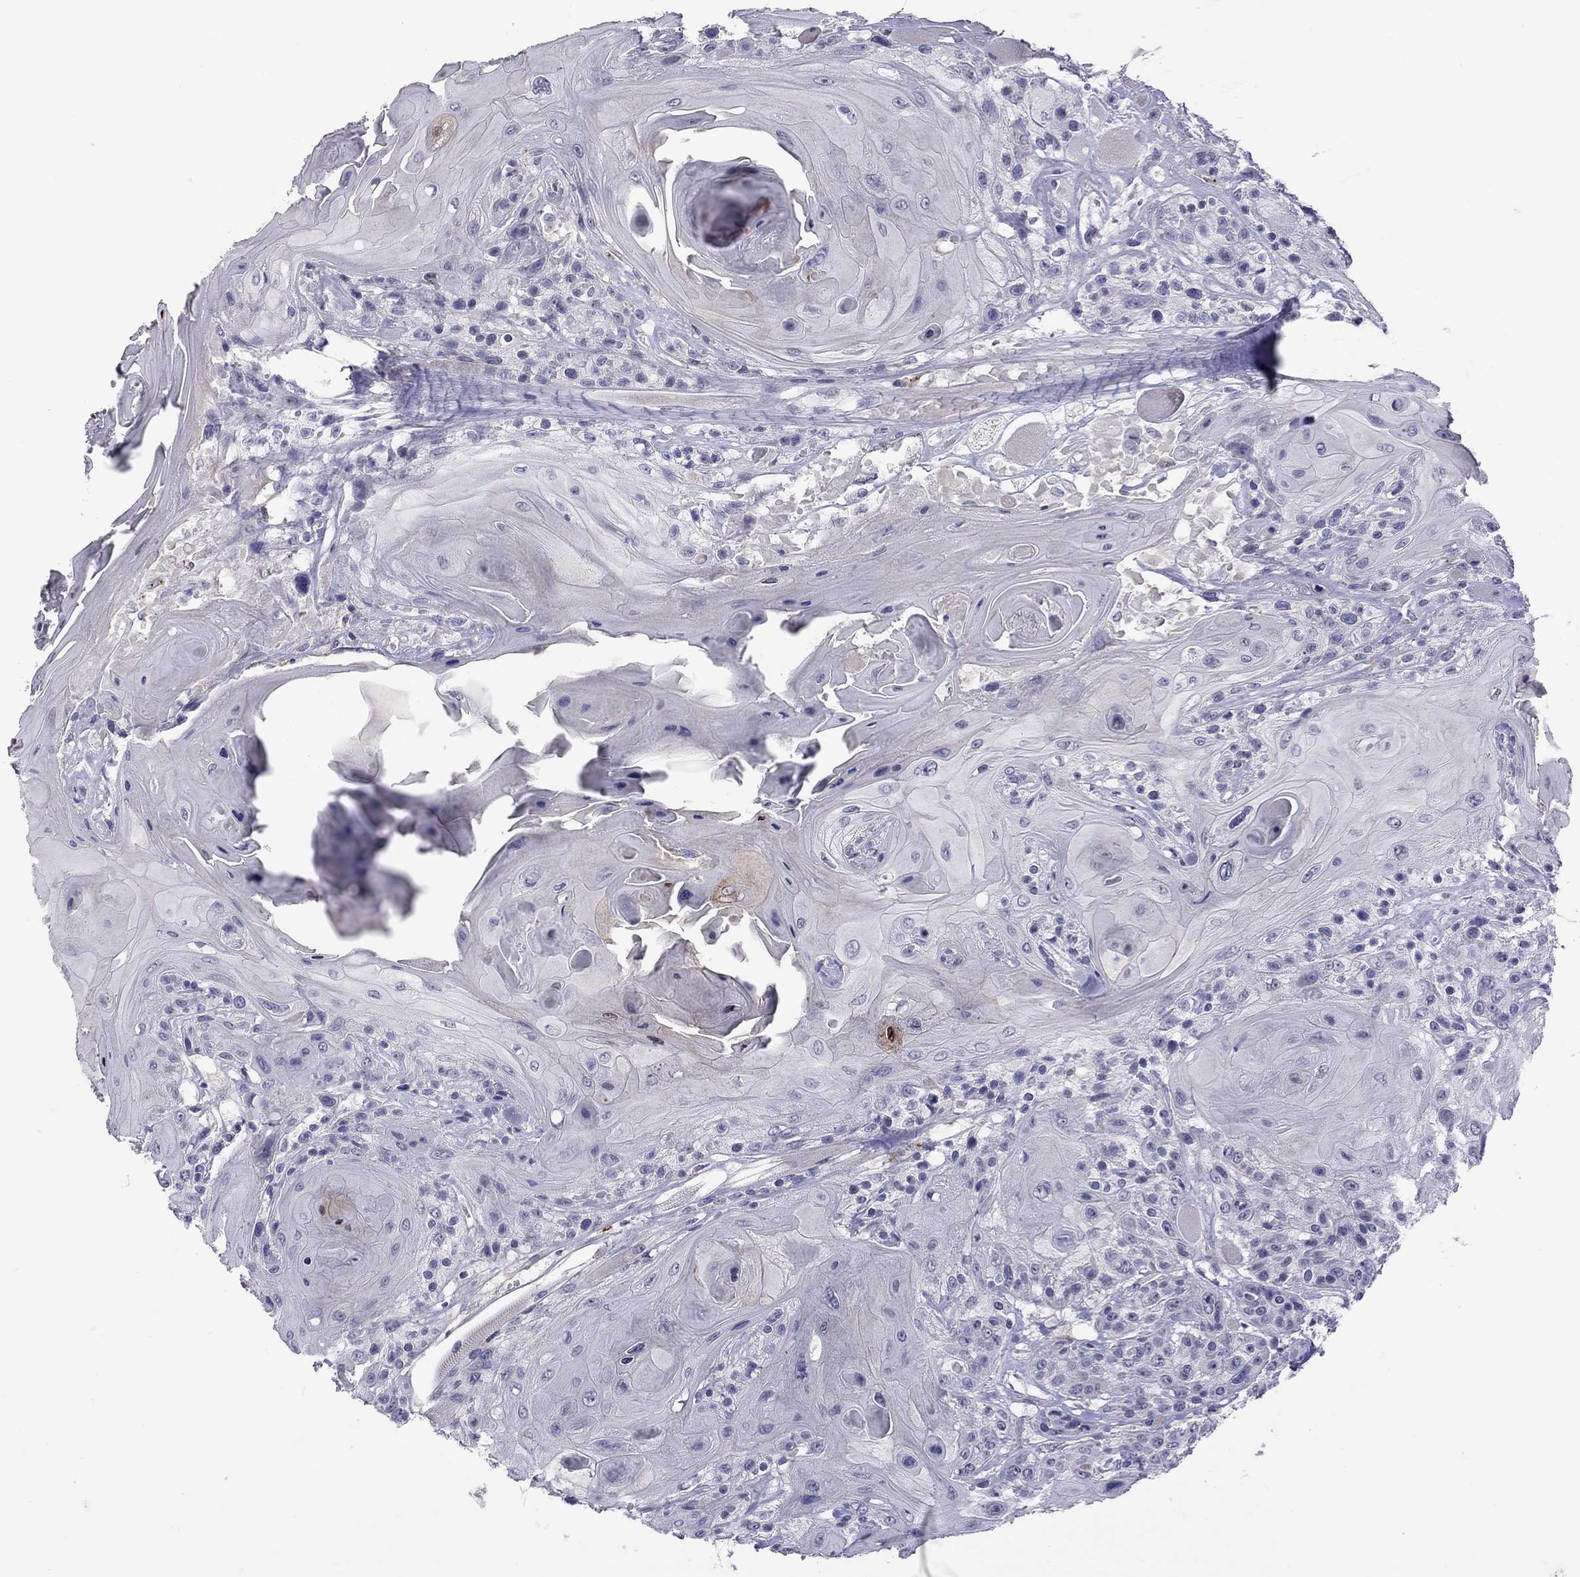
{"staining": {"intensity": "negative", "quantity": "none", "location": "none"}, "tissue": "head and neck cancer", "cell_type": "Tumor cells", "image_type": "cancer", "snomed": [{"axis": "morphology", "description": "Squamous cell carcinoma, NOS"}, {"axis": "topography", "description": "Head-Neck"}], "caption": "IHC image of human squamous cell carcinoma (head and neck) stained for a protein (brown), which displays no expression in tumor cells. Brightfield microscopy of immunohistochemistry (IHC) stained with DAB (3,3'-diaminobenzidine) (brown) and hematoxylin (blue), captured at high magnification.", "gene": "SLAMF1", "patient": {"sex": "female", "age": 59}}